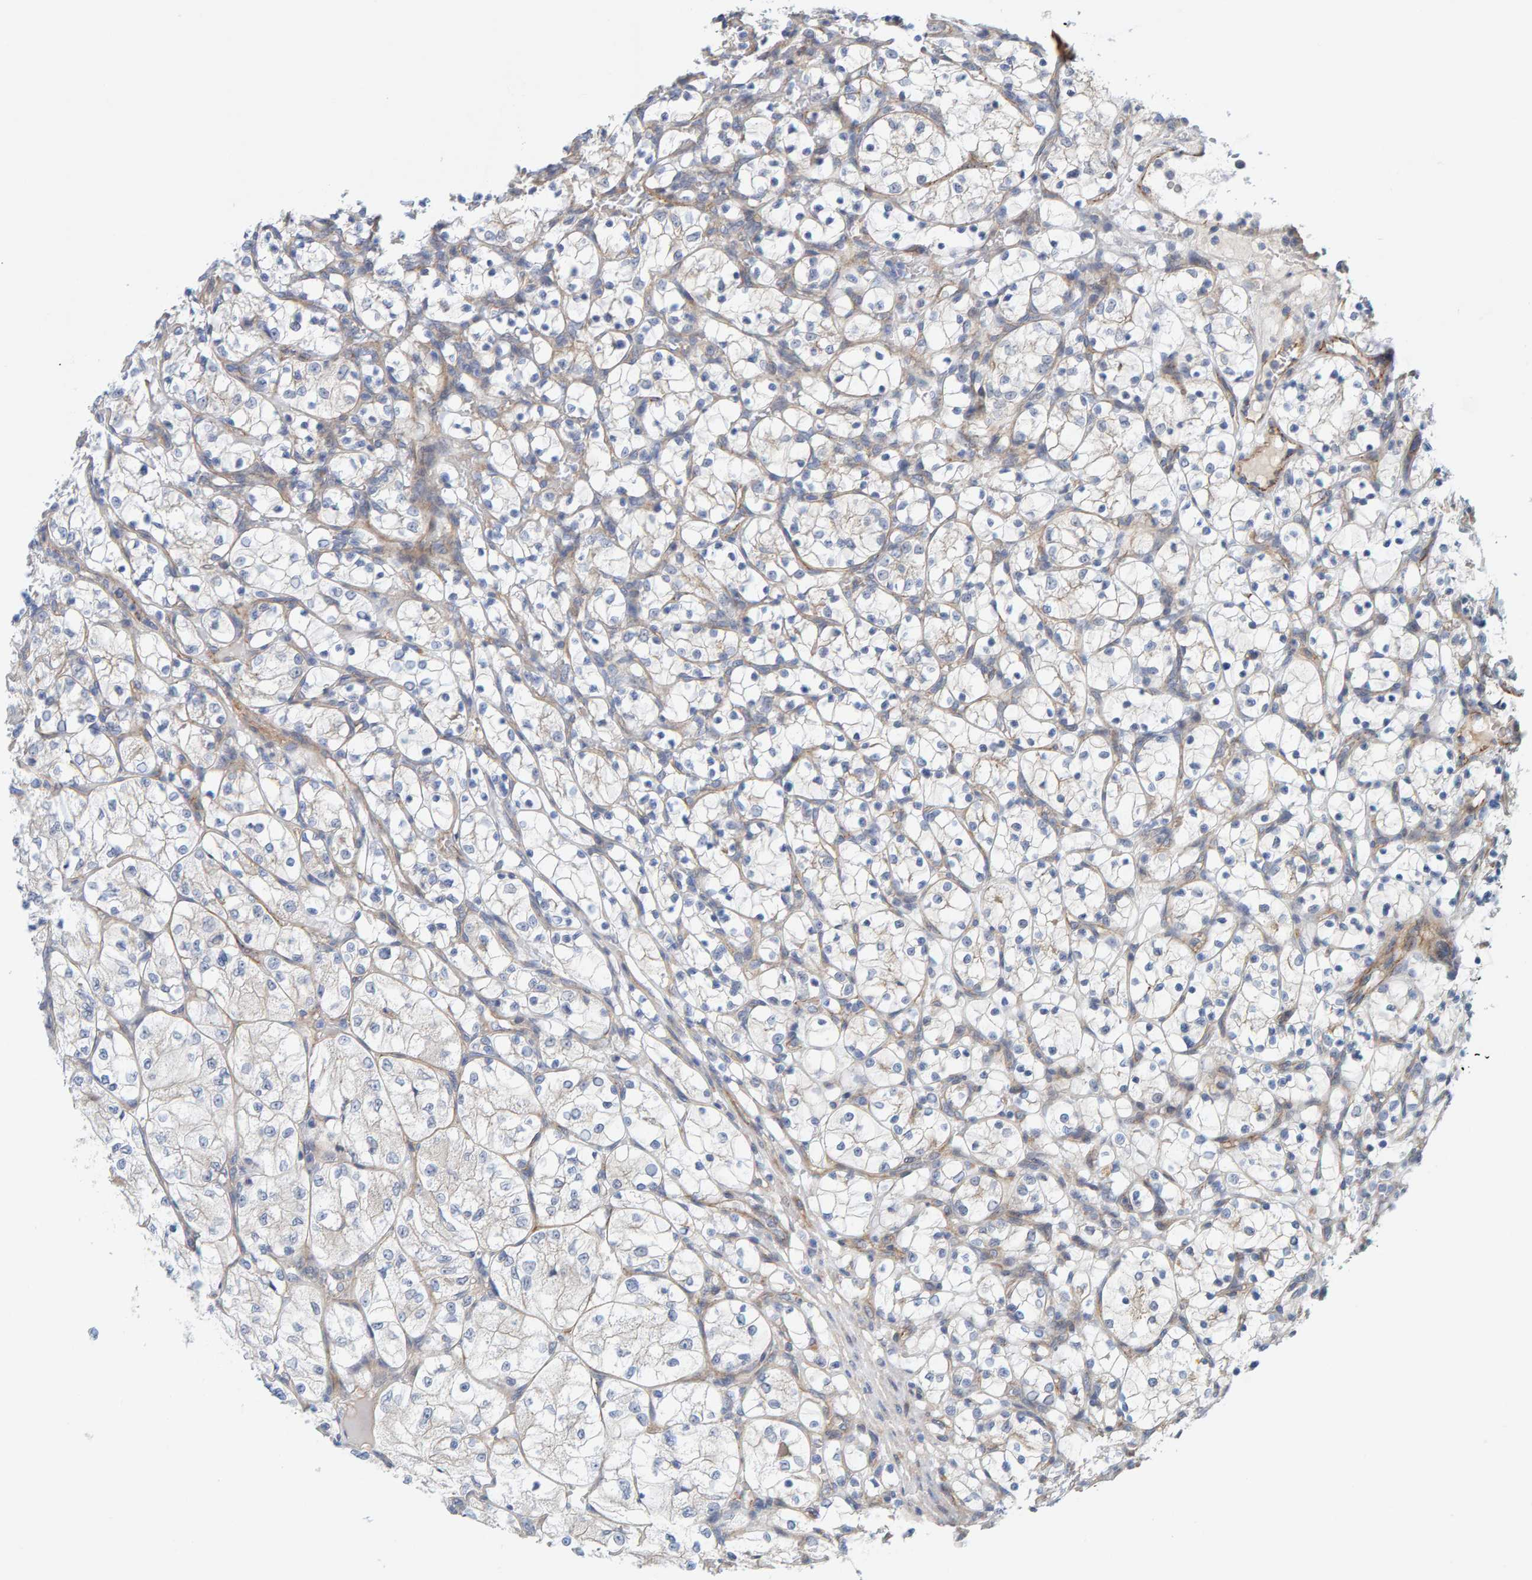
{"staining": {"intensity": "negative", "quantity": "none", "location": "none"}, "tissue": "renal cancer", "cell_type": "Tumor cells", "image_type": "cancer", "snomed": [{"axis": "morphology", "description": "Adenocarcinoma, NOS"}, {"axis": "topography", "description": "Kidney"}], "caption": "This image is of renal cancer stained with immunohistochemistry (IHC) to label a protein in brown with the nuclei are counter-stained blue. There is no expression in tumor cells. (Stains: DAB immunohistochemistry with hematoxylin counter stain, Microscopy: brightfield microscopy at high magnification).", "gene": "KRBA2", "patient": {"sex": "female", "age": 69}}